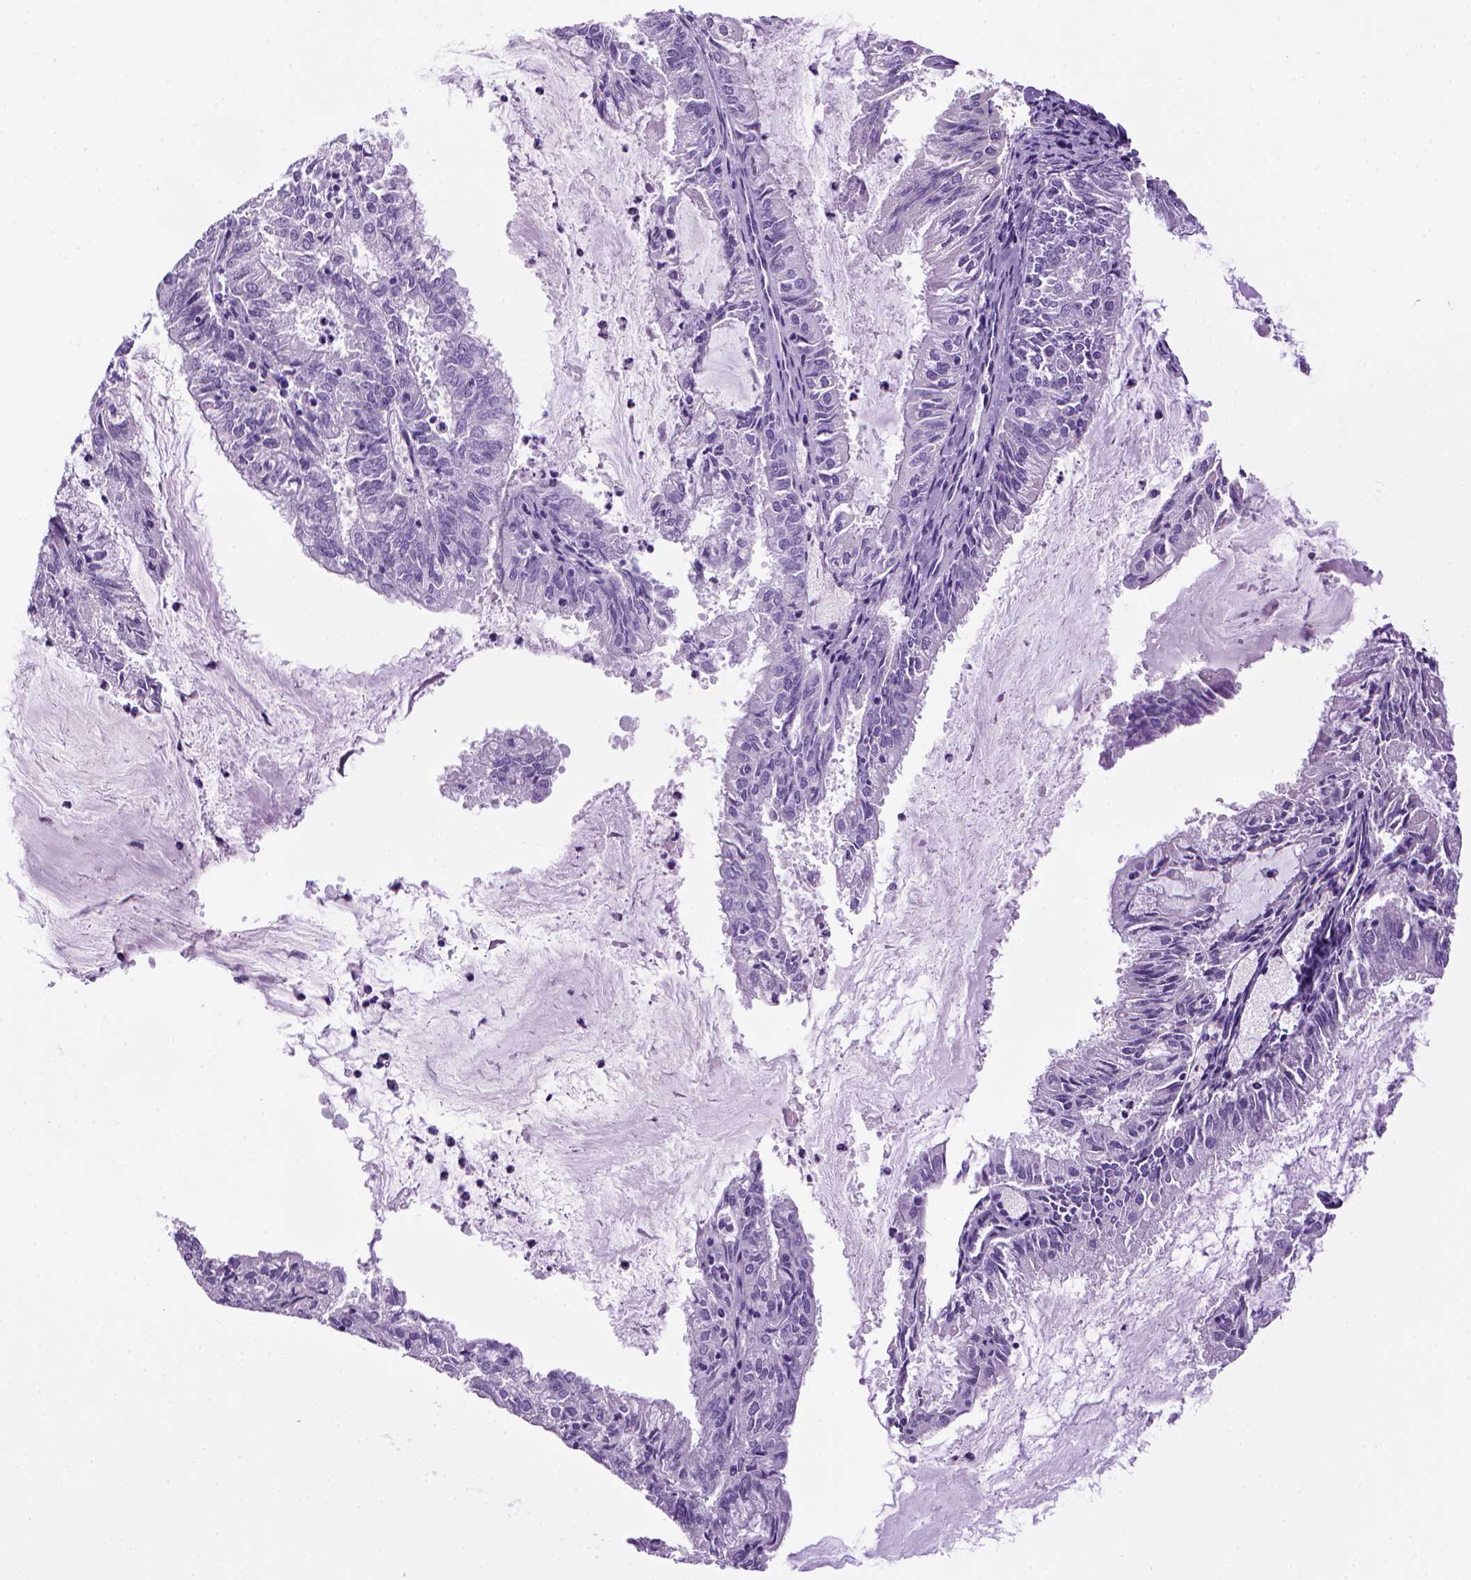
{"staining": {"intensity": "negative", "quantity": "none", "location": "none"}, "tissue": "endometrial cancer", "cell_type": "Tumor cells", "image_type": "cancer", "snomed": [{"axis": "morphology", "description": "Adenocarcinoma, NOS"}, {"axis": "topography", "description": "Endometrium"}], "caption": "Immunohistochemistry photomicrograph of neoplastic tissue: endometrial cancer stained with DAB reveals no significant protein positivity in tumor cells.", "gene": "SGCG", "patient": {"sex": "female", "age": 57}}